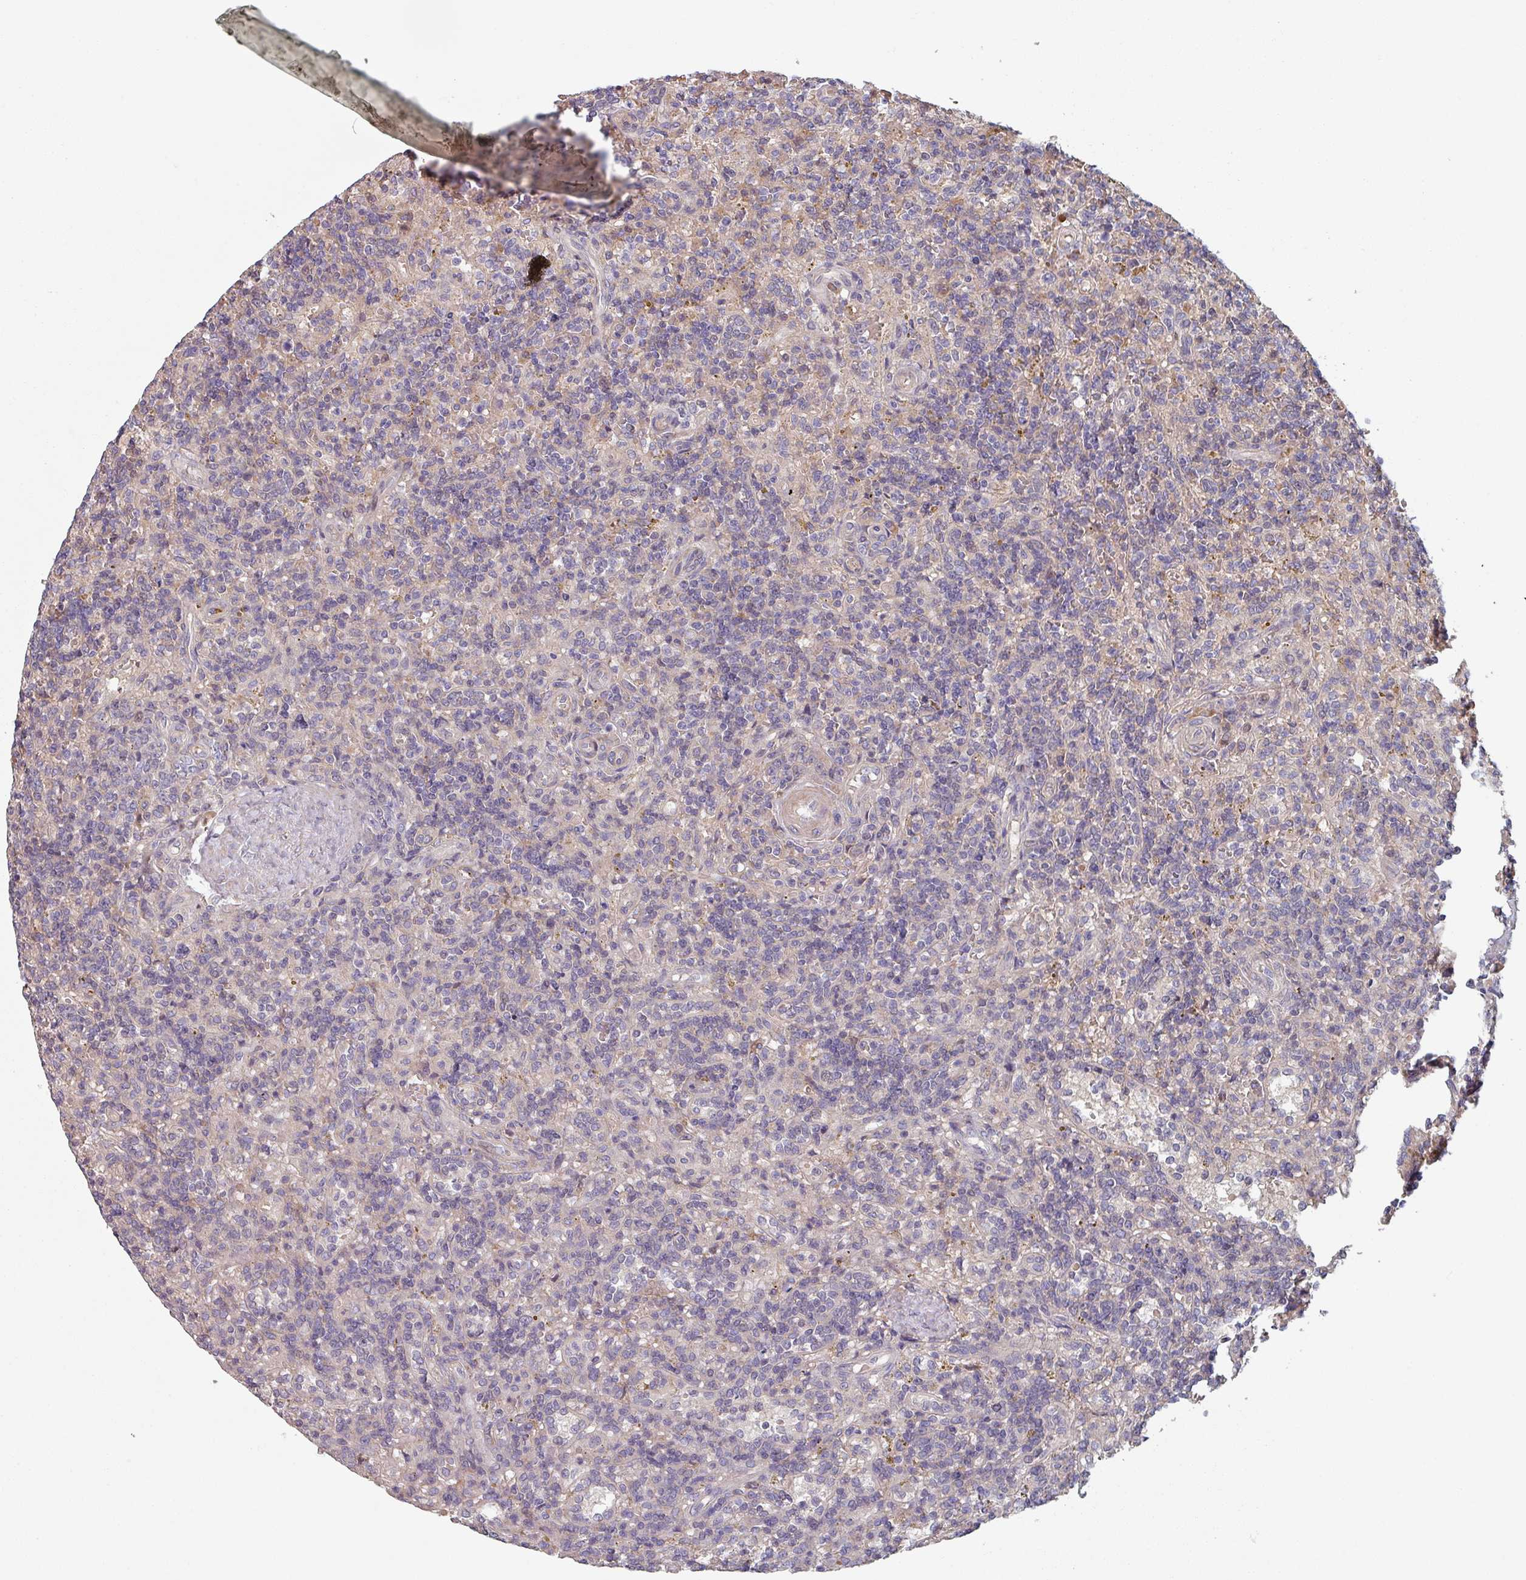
{"staining": {"intensity": "negative", "quantity": "none", "location": "none"}, "tissue": "lymphoma", "cell_type": "Tumor cells", "image_type": "cancer", "snomed": [{"axis": "morphology", "description": "Malignant lymphoma, non-Hodgkin's type, Low grade"}, {"axis": "topography", "description": "Spleen"}], "caption": "Histopathology image shows no significant protein positivity in tumor cells of low-grade malignant lymphoma, non-Hodgkin's type.", "gene": "C4BPB", "patient": {"sex": "male", "age": 67}}